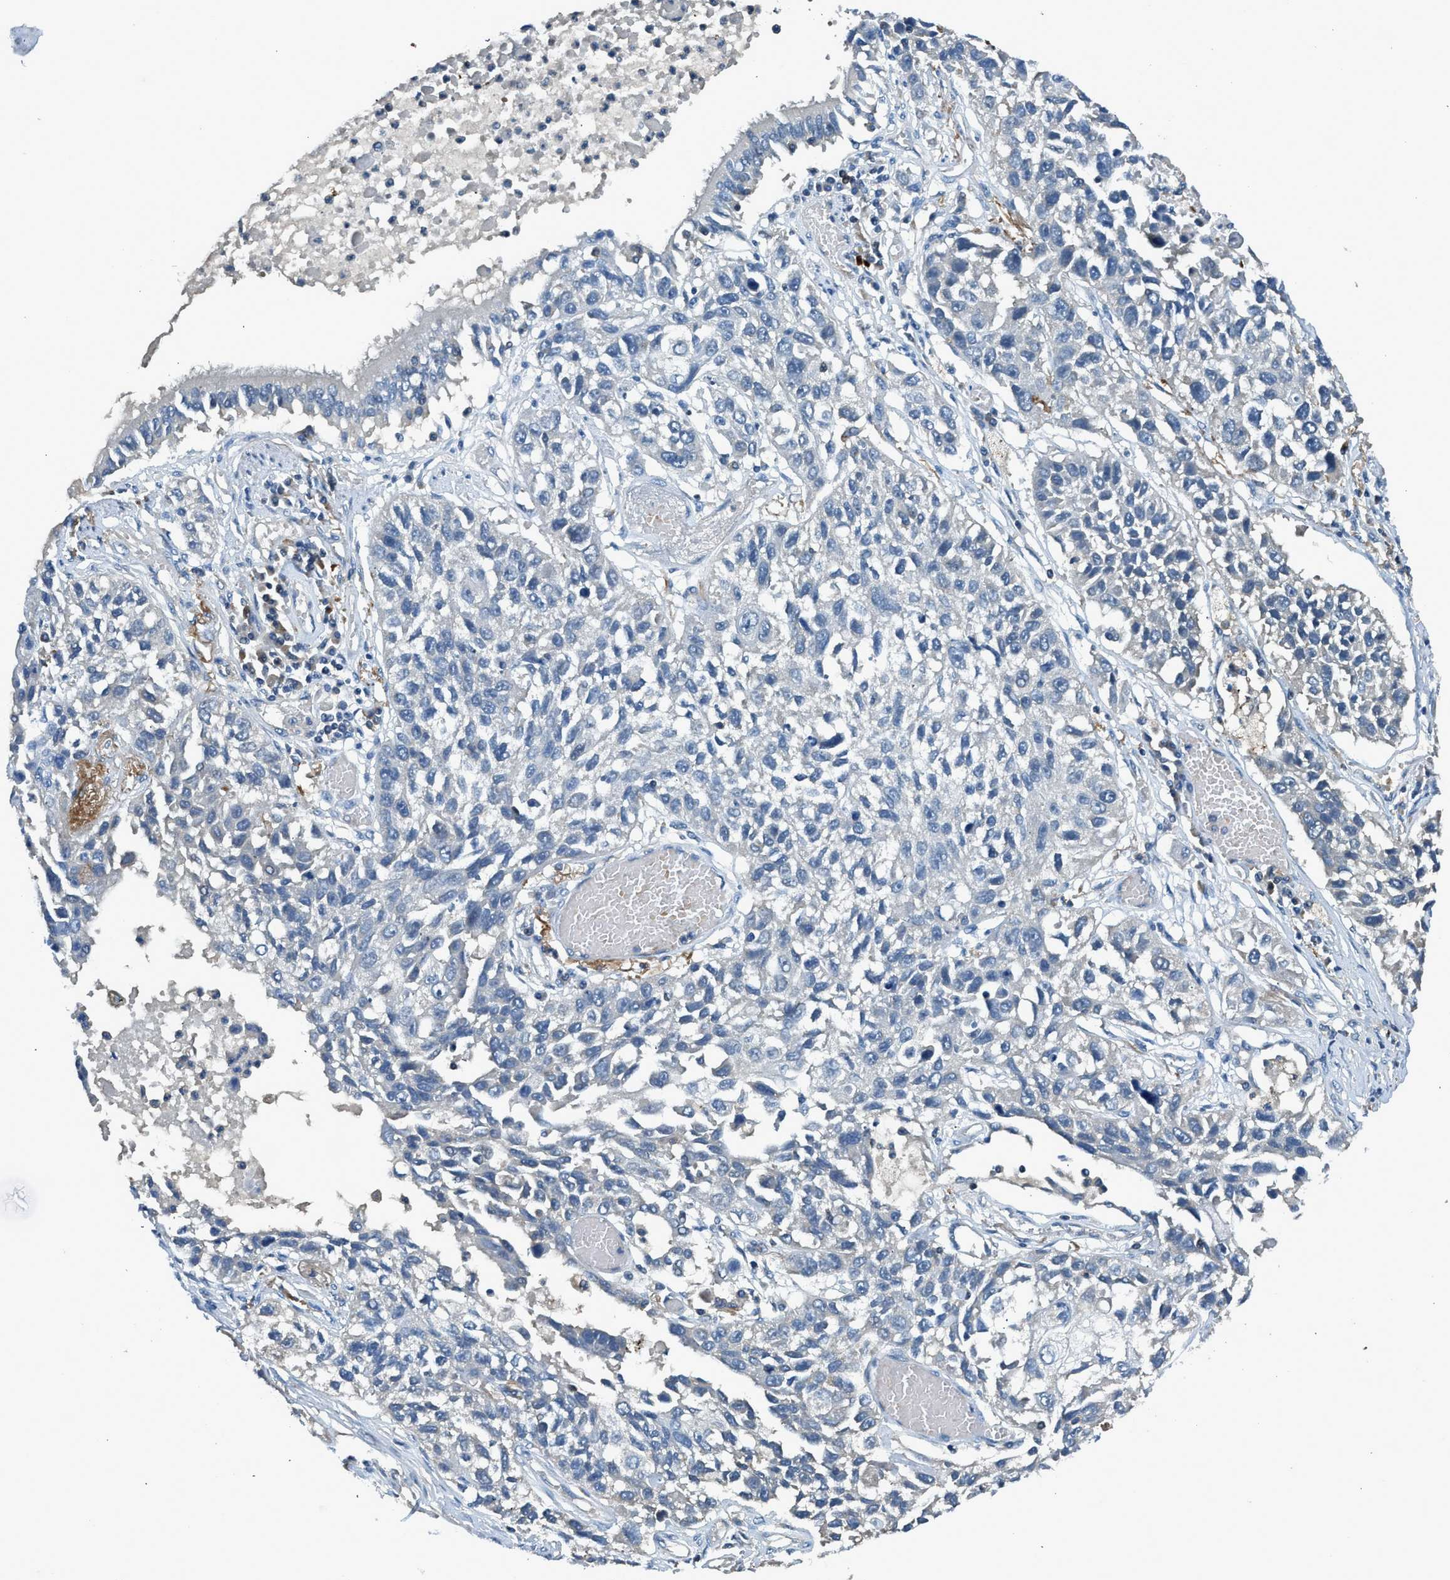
{"staining": {"intensity": "negative", "quantity": "none", "location": "none"}, "tissue": "lung cancer", "cell_type": "Tumor cells", "image_type": "cancer", "snomed": [{"axis": "morphology", "description": "Squamous cell carcinoma, NOS"}, {"axis": "topography", "description": "Lung"}], "caption": "IHC of lung cancer (squamous cell carcinoma) exhibits no positivity in tumor cells.", "gene": "LMLN", "patient": {"sex": "male", "age": 71}}